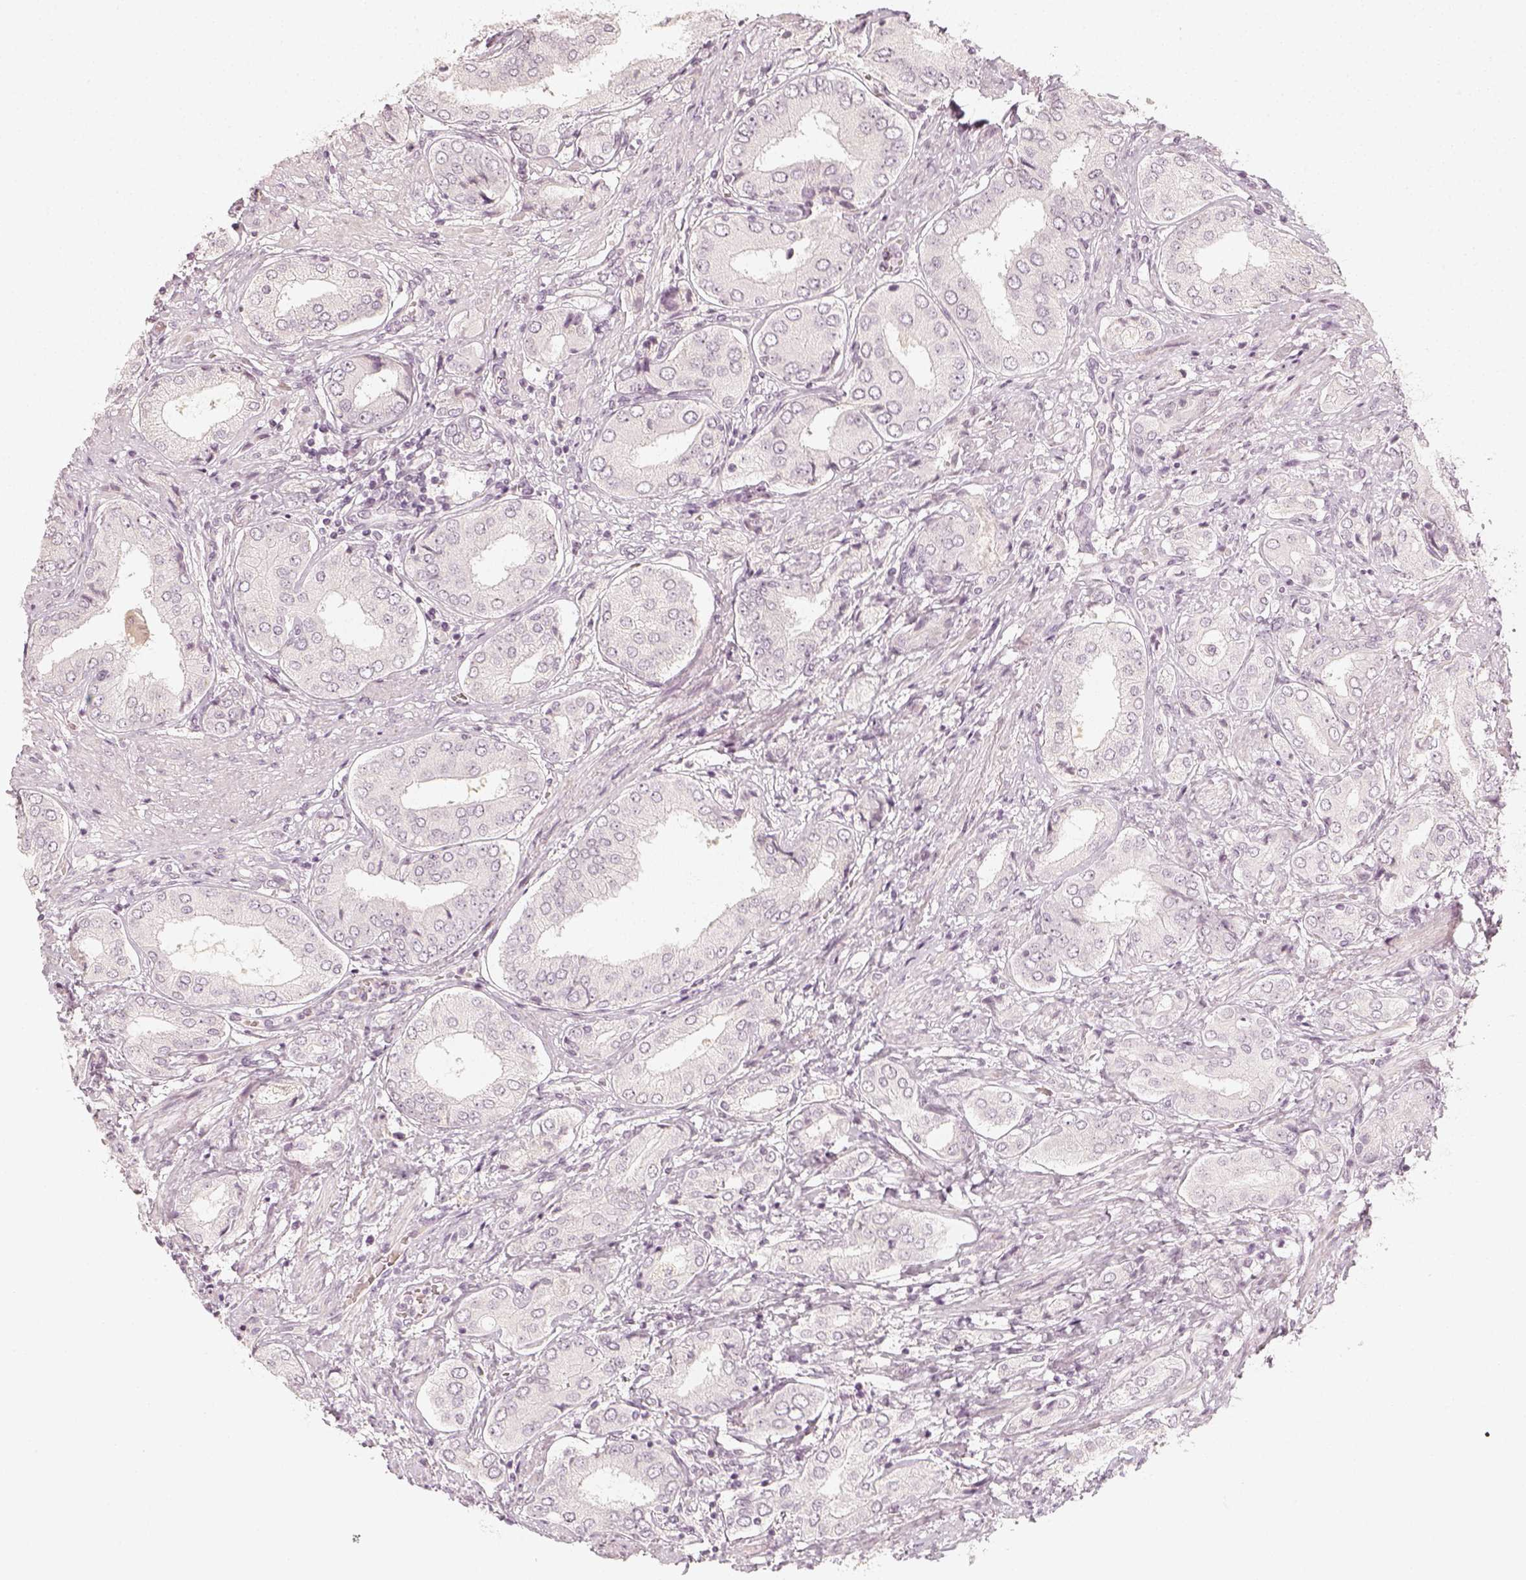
{"staining": {"intensity": "negative", "quantity": "none", "location": "none"}, "tissue": "prostate cancer", "cell_type": "Tumor cells", "image_type": "cancer", "snomed": [{"axis": "morphology", "description": "Adenocarcinoma, NOS"}, {"axis": "topography", "description": "Prostate"}], "caption": "Prostate cancer was stained to show a protein in brown. There is no significant expression in tumor cells.", "gene": "DSG4", "patient": {"sex": "male", "age": 63}}